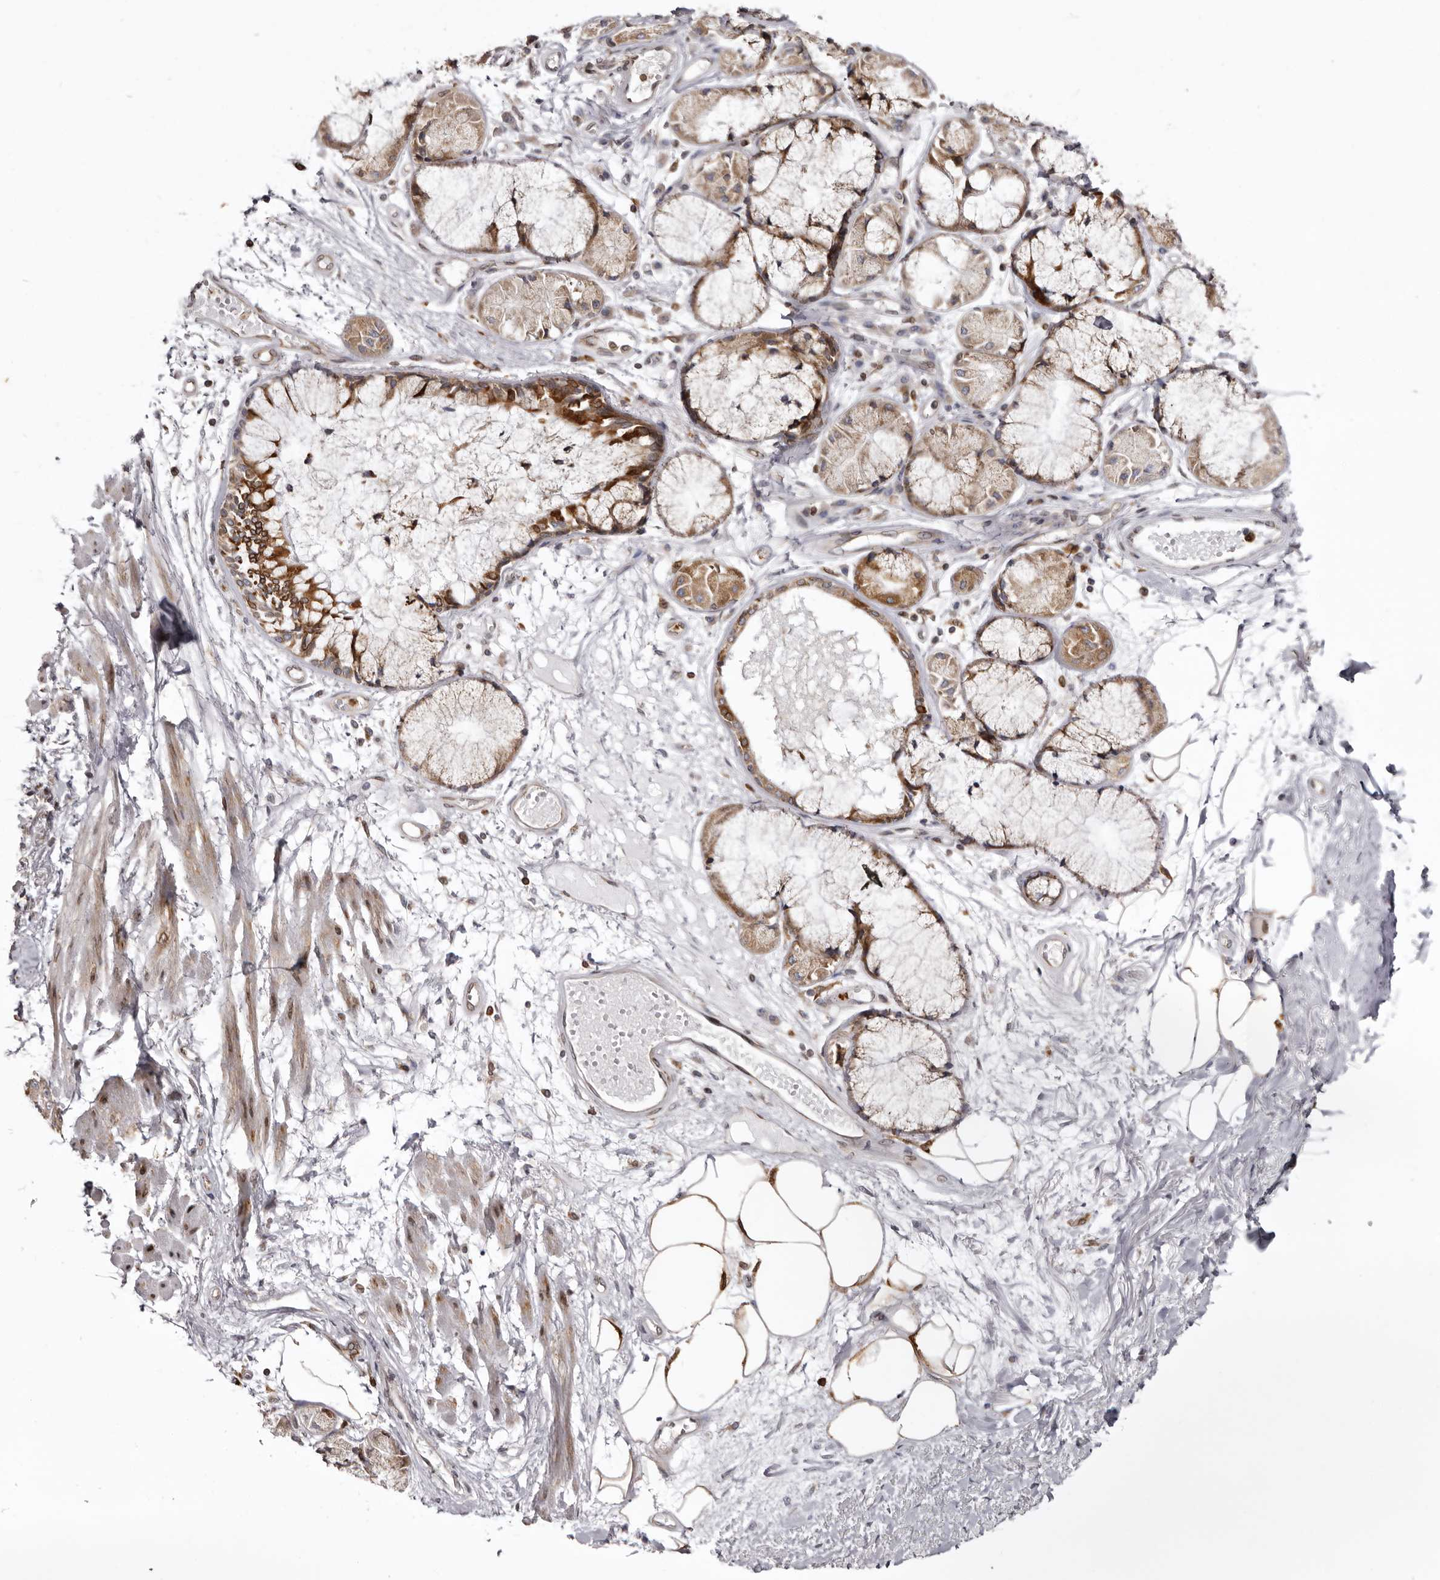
{"staining": {"intensity": "weak", "quantity": "25%-75%", "location": "cytoplasmic/membranous"}, "tissue": "adipose tissue", "cell_type": "Adipocytes", "image_type": "normal", "snomed": [{"axis": "morphology", "description": "Normal tissue, NOS"}, {"axis": "topography", "description": "Bronchus"}], "caption": "A brown stain shows weak cytoplasmic/membranous expression of a protein in adipocytes of normal adipose tissue. The protein is stained brown, and the nuclei are stained in blue (DAB IHC with brightfield microscopy, high magnification).", "gene": "C4orf3", "patient": {"sex": "male", "age": 66}}